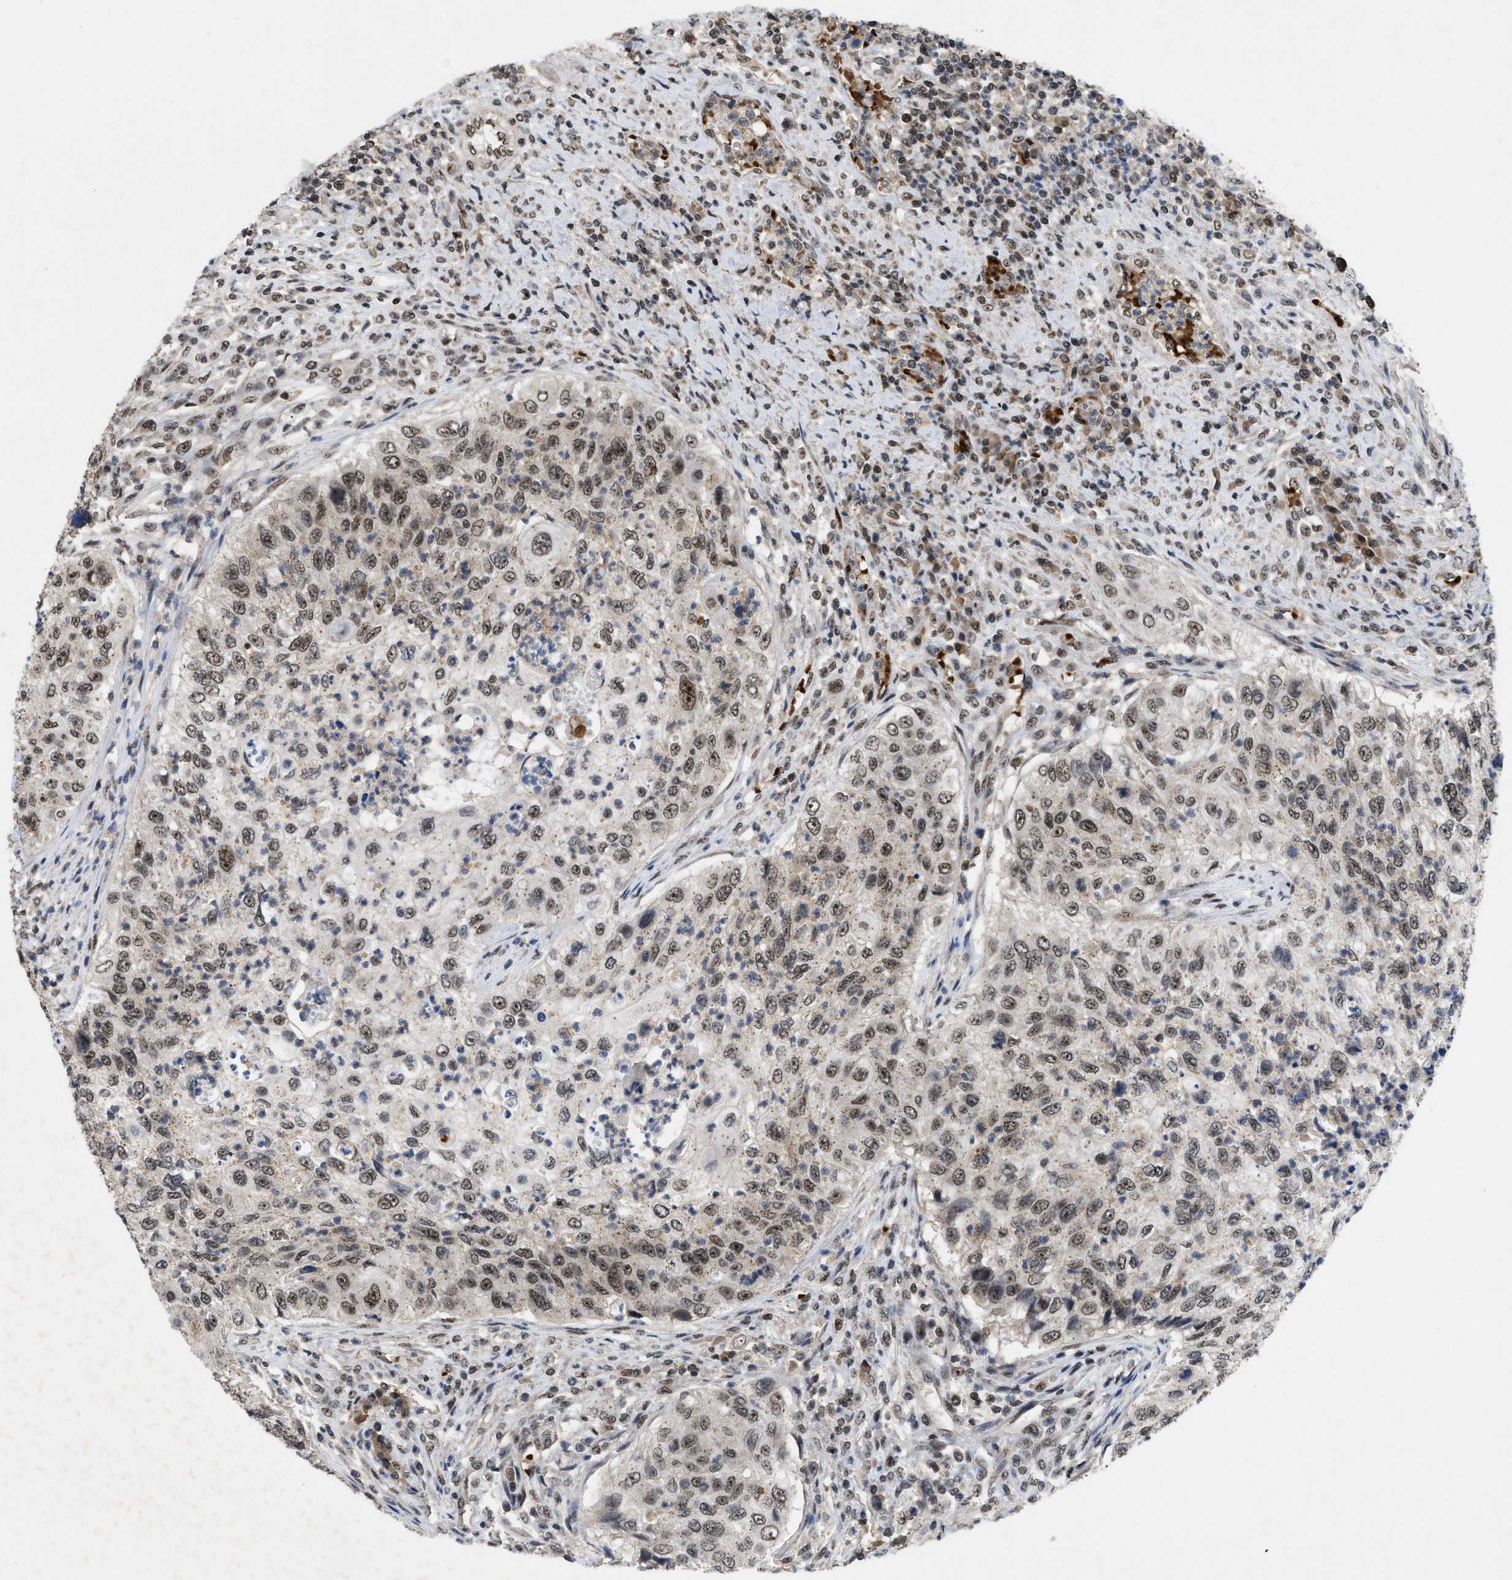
{"staining": {"intensity": "moderate", "quantity": ">75%", "location": "nuclear"}, "tissue": "urothelial cancer", "cell_type": "Tumor cells", "image_type": "cancer", "snomed": [{"axis": "morphology", "description": "Urothelial carcinoma, High grade"}, {"axis": "topography", "description": "Urinary bladder"}], "caption": "This photomicrograph shows immunohistochemistry (IHC) staining of urothelial cancer, with medium moderate nuclear staining in approximately >75% of tumor cells.", "gene": "ZNF346", "patient": {"sex": "female", "age": 60}}